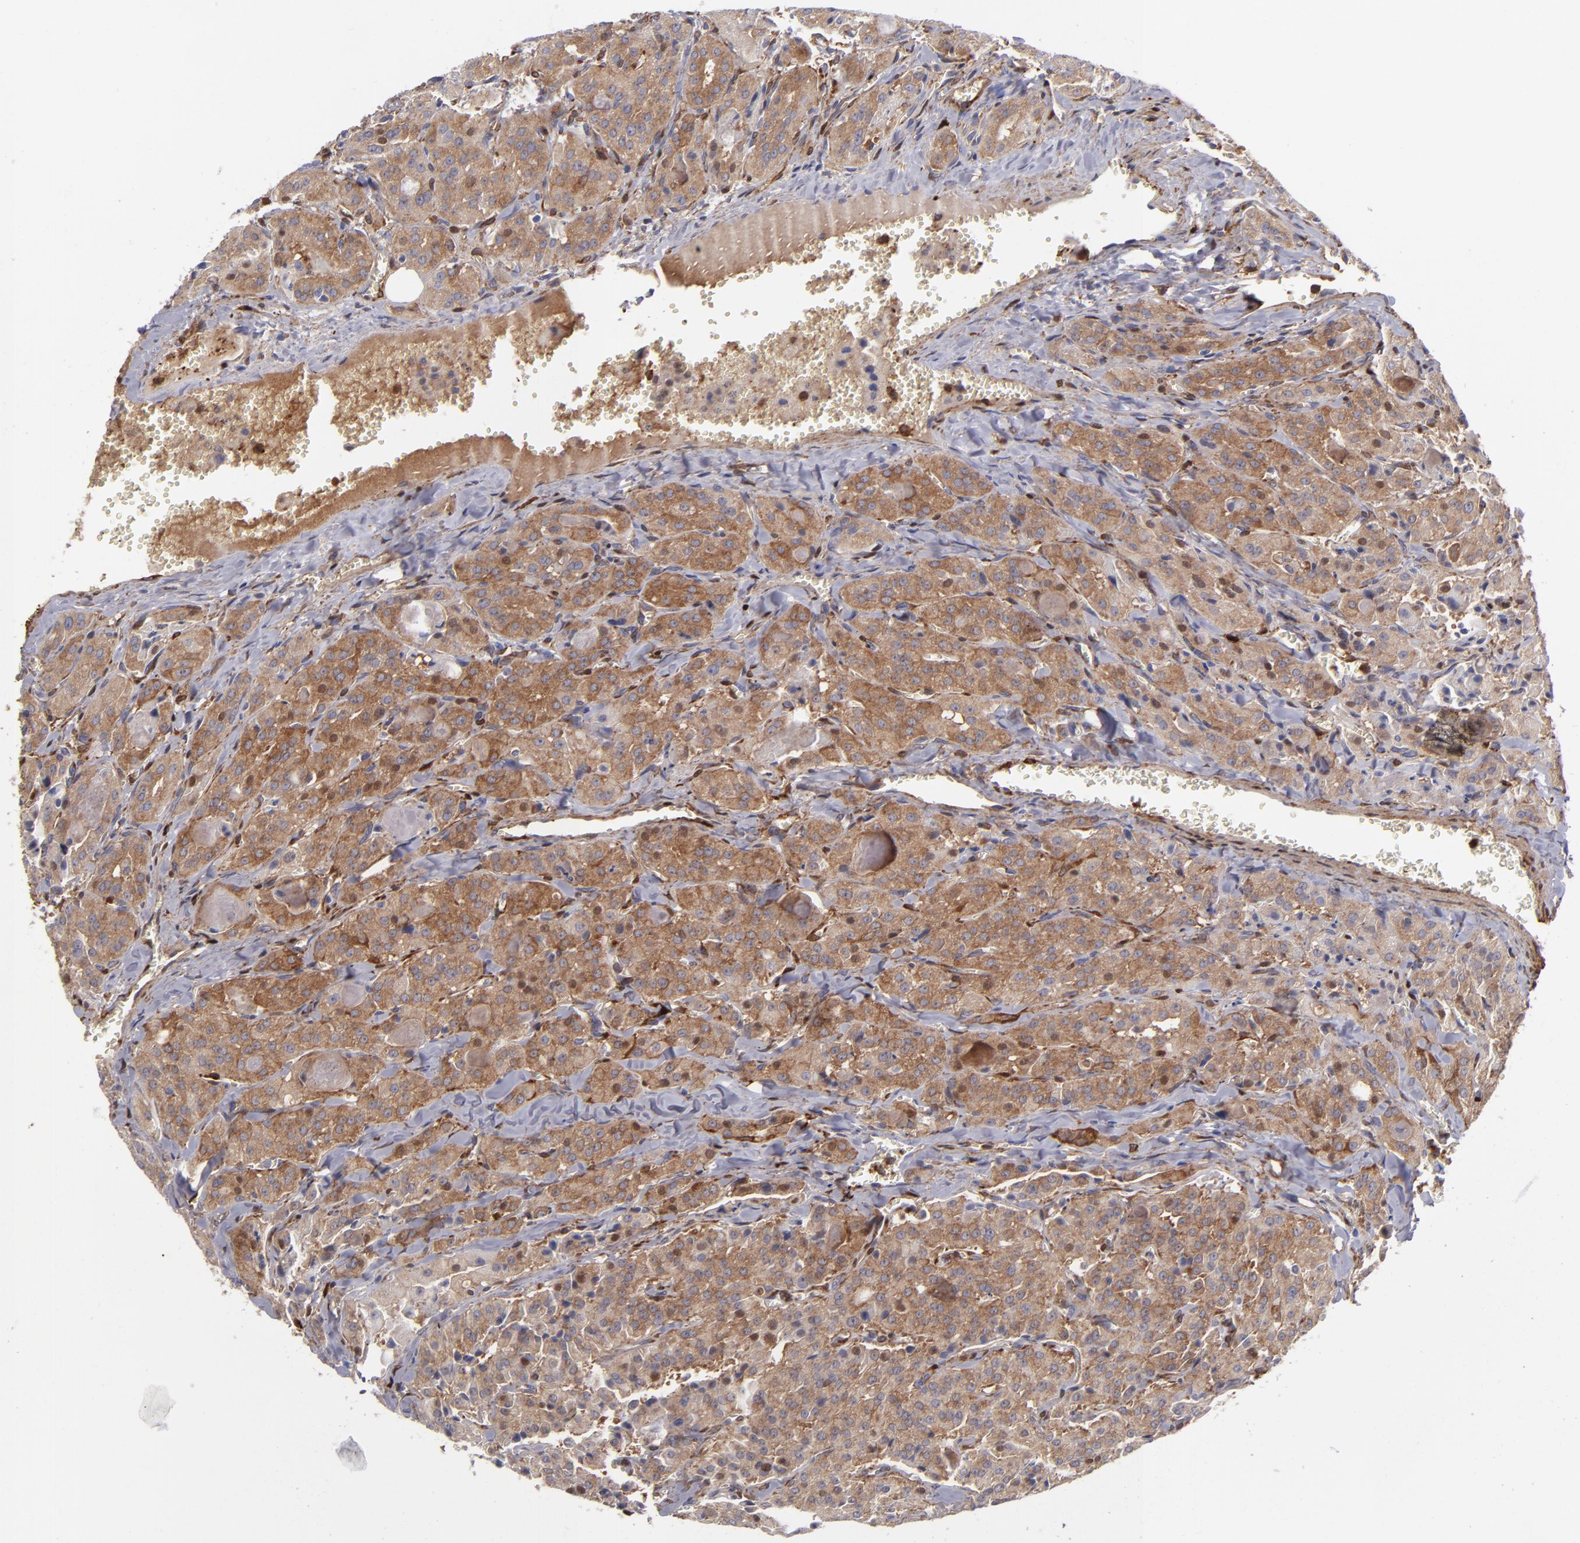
{"staining": {"intensity": "moderate", "quantity": ">75%", "location": "cytoplasmic/membranous"}, "tissue": "thyroid cancer", "cell_type": "Tumor cells", "image_type": "cancer", "snomed": [{"axis": "morphology", "description": "Carcinoma, NOS"}, {"axis": "topography", "description": "Thyroid gland"}], "caption": "A medium amount of moderate cytoplasmic/membranous positivity is appreciated in about >75% of tumor cells in thyroid cancer tissue.", "gene": "VCL", "patient": {"sex": "male", "age": 76}}